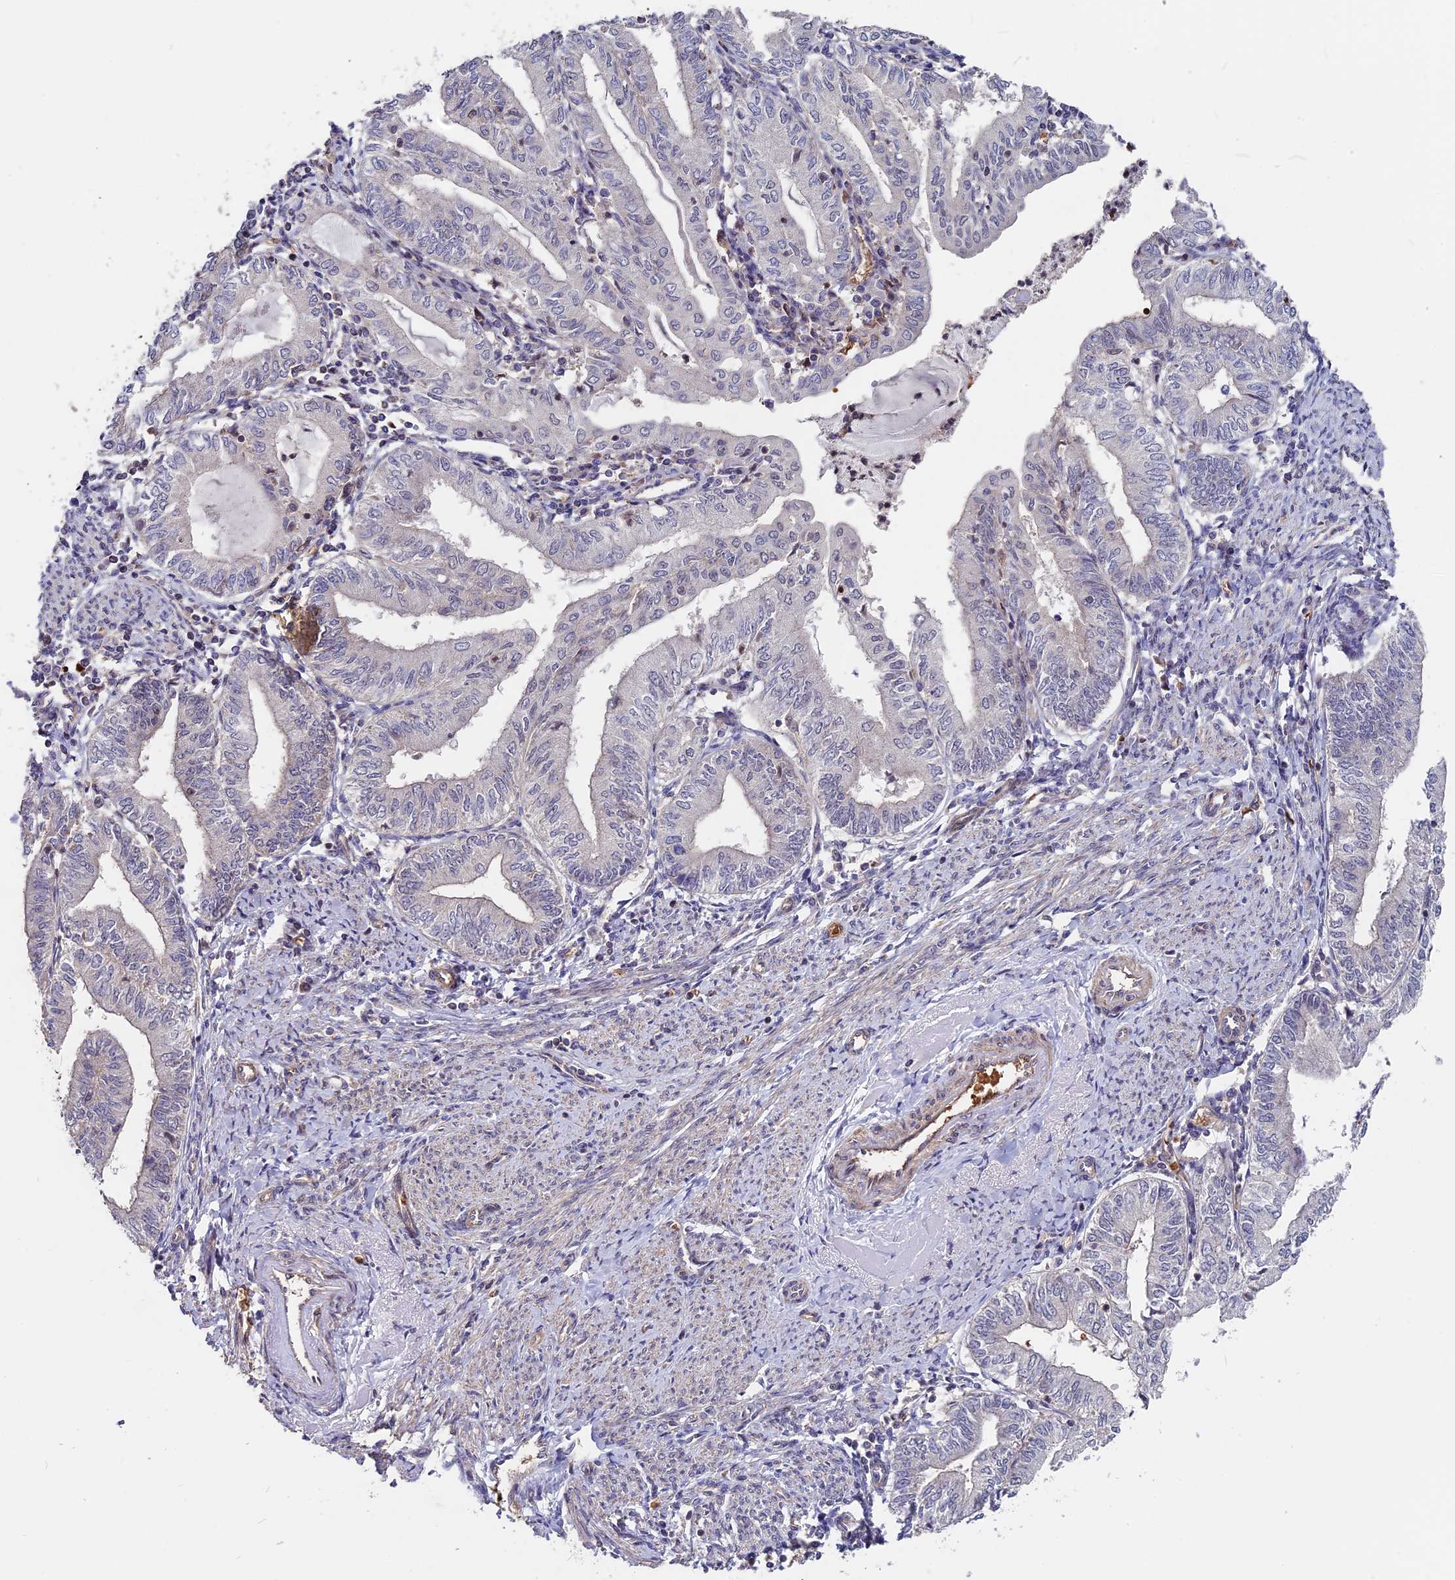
{"staining": {"intensity": "negative", "quantity": "none", "location": "none"}, "tissue": "endometrial cancer", "cell_type": "Tumor cells", "image_type": "cancer", "snomed": [{"axis": "morphology", "description": "Adenocarcinoma, NOS"}, {"axis": "topography", "description": "Endometrium"}], "caption": "This histopathology image is of endometrial adenocarcinoma stained with immunohistochemistry to label a protein in brown with the nuclei are counter-stained blue. There is no expression in tumor cells. (DAB (3,3'-diaminobenzidine) IHC visualized using brightfield microscopy, high magnification).", "gene": "ZC3H10", "patient": {"sex": "female", "age": 66}}